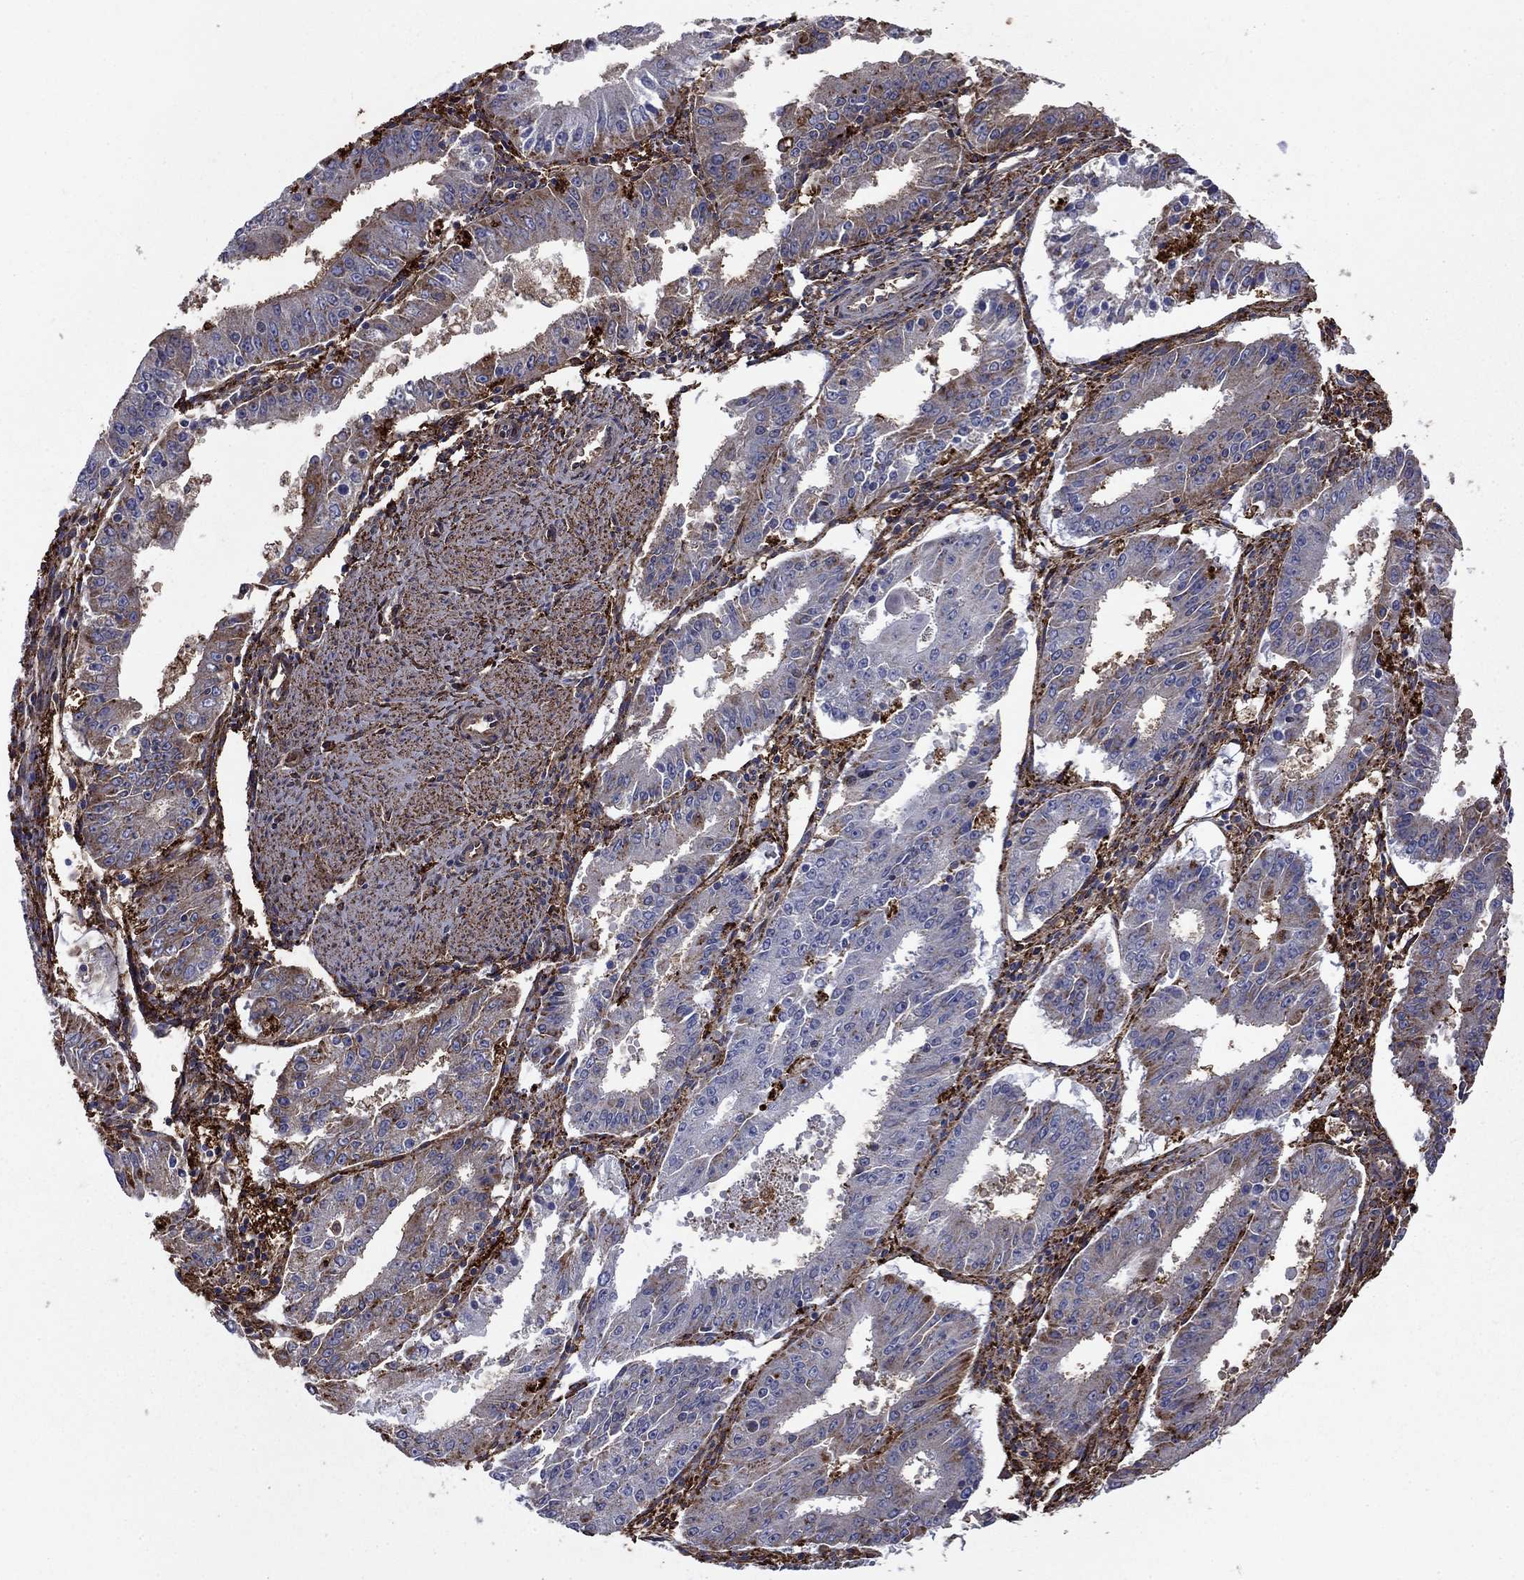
{"staining": {"intensity": "negative", "quantity": "none", "location": "none"}, "tissue": "ovarian cancer", "cell_type": "Tumor cells", "image_type": "cancer", "snomed": [{"axis": "morphology", "description": "Carcinoma, endometroid"}, {"axis": "topography", "description": "Ovary"}], "caption": "A high-resolution image shows immunohistochemistry (IHC) staining of ovarian cancer (endometroid carcinoma), which shows no significant staining in tumor cells.", "gene": "PLAU", "patient": {"sex": "female", "age": 42}}